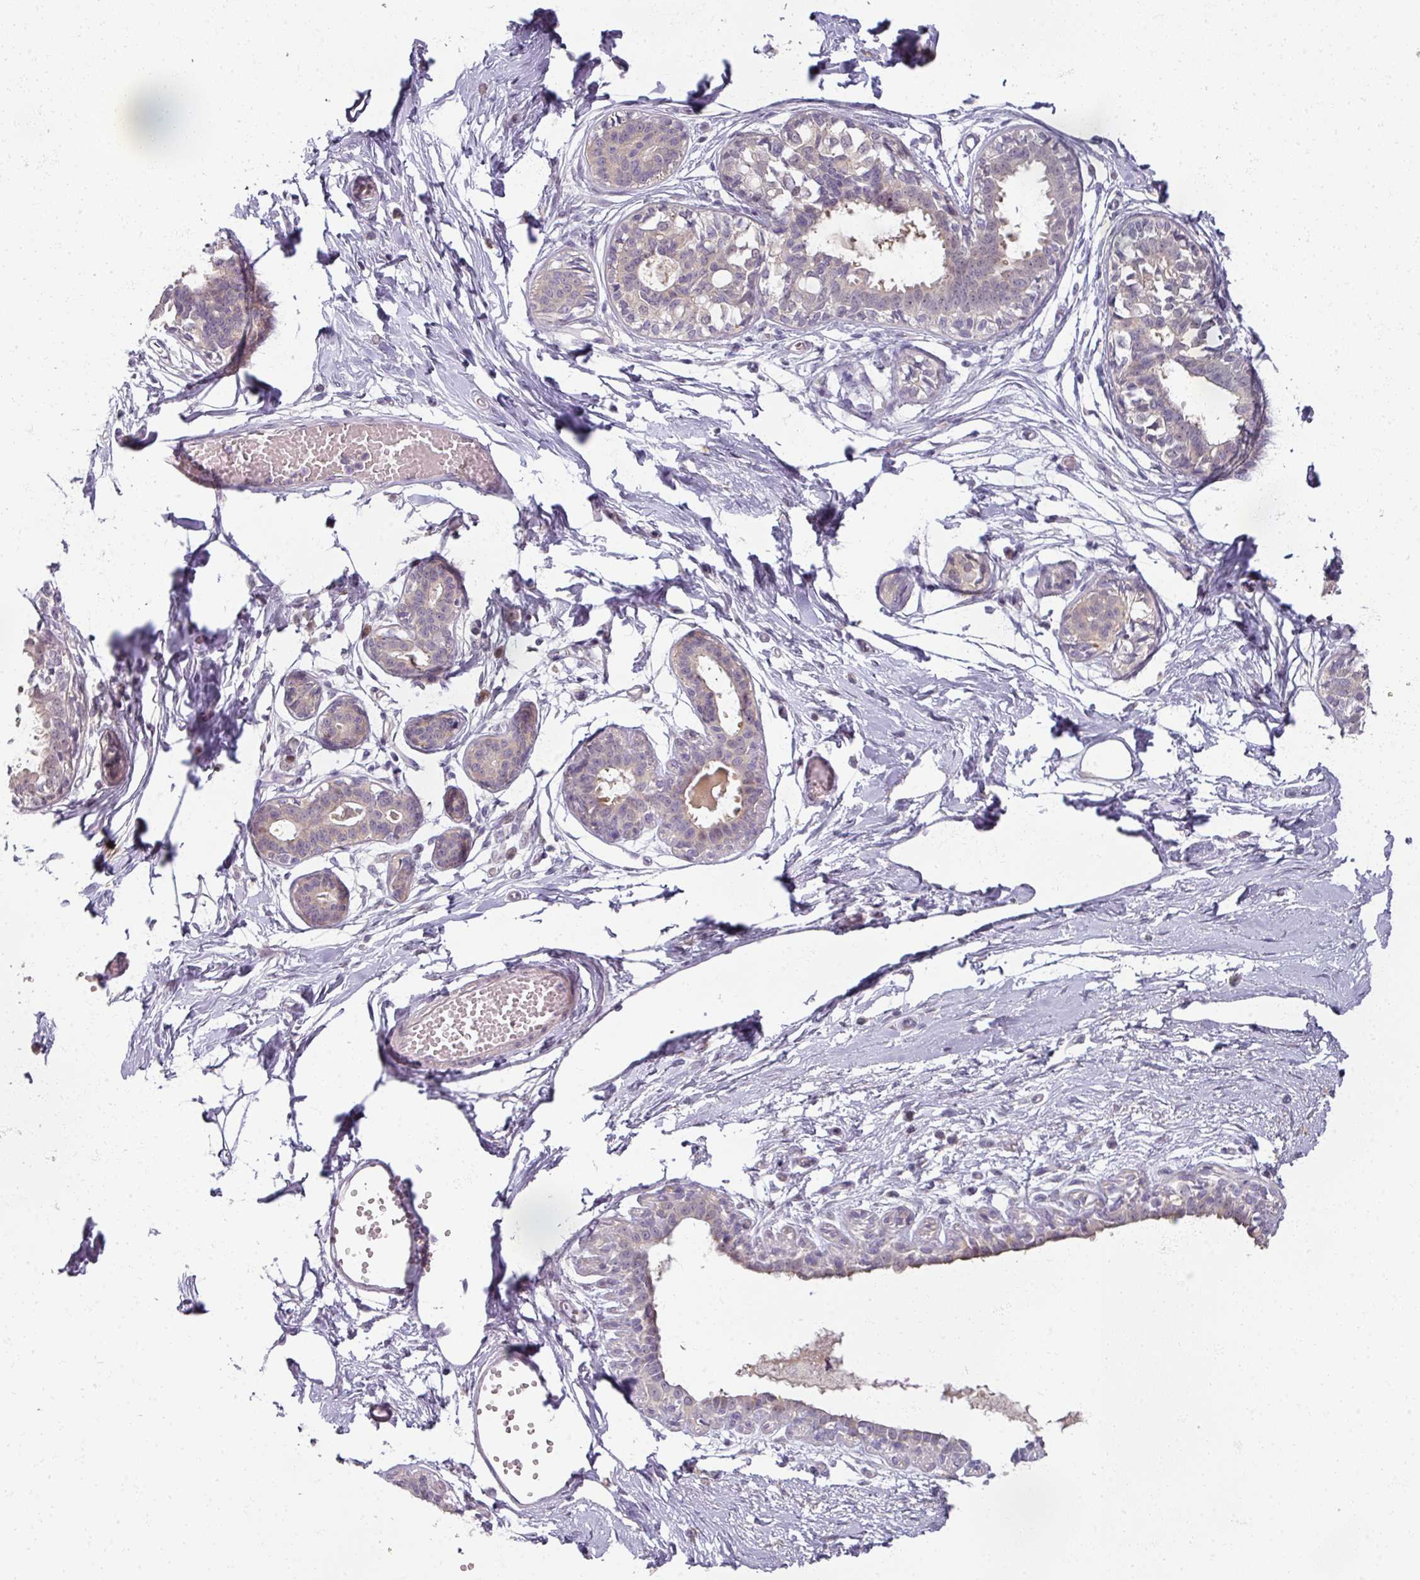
{"staining": {"intensity": "weak", "quantity": "<25%", "location": "cytoplasmic/membranous"}, "tissue": "breast", "cell_type": "Glandular cells", "image_type": "normal", "snomed": [{"axis": "morphology", "description": "Normal tissue, NOS"}, {"axis": "topography", "description": "Breast"}], "caption": "DAB (3,3'-diaminobenzidine) immunohistochemical staining of benign human breast displays no significant staining in glandular cells.", "gene": "MYMK", "patient": {"sex": "female", "age": 45}}